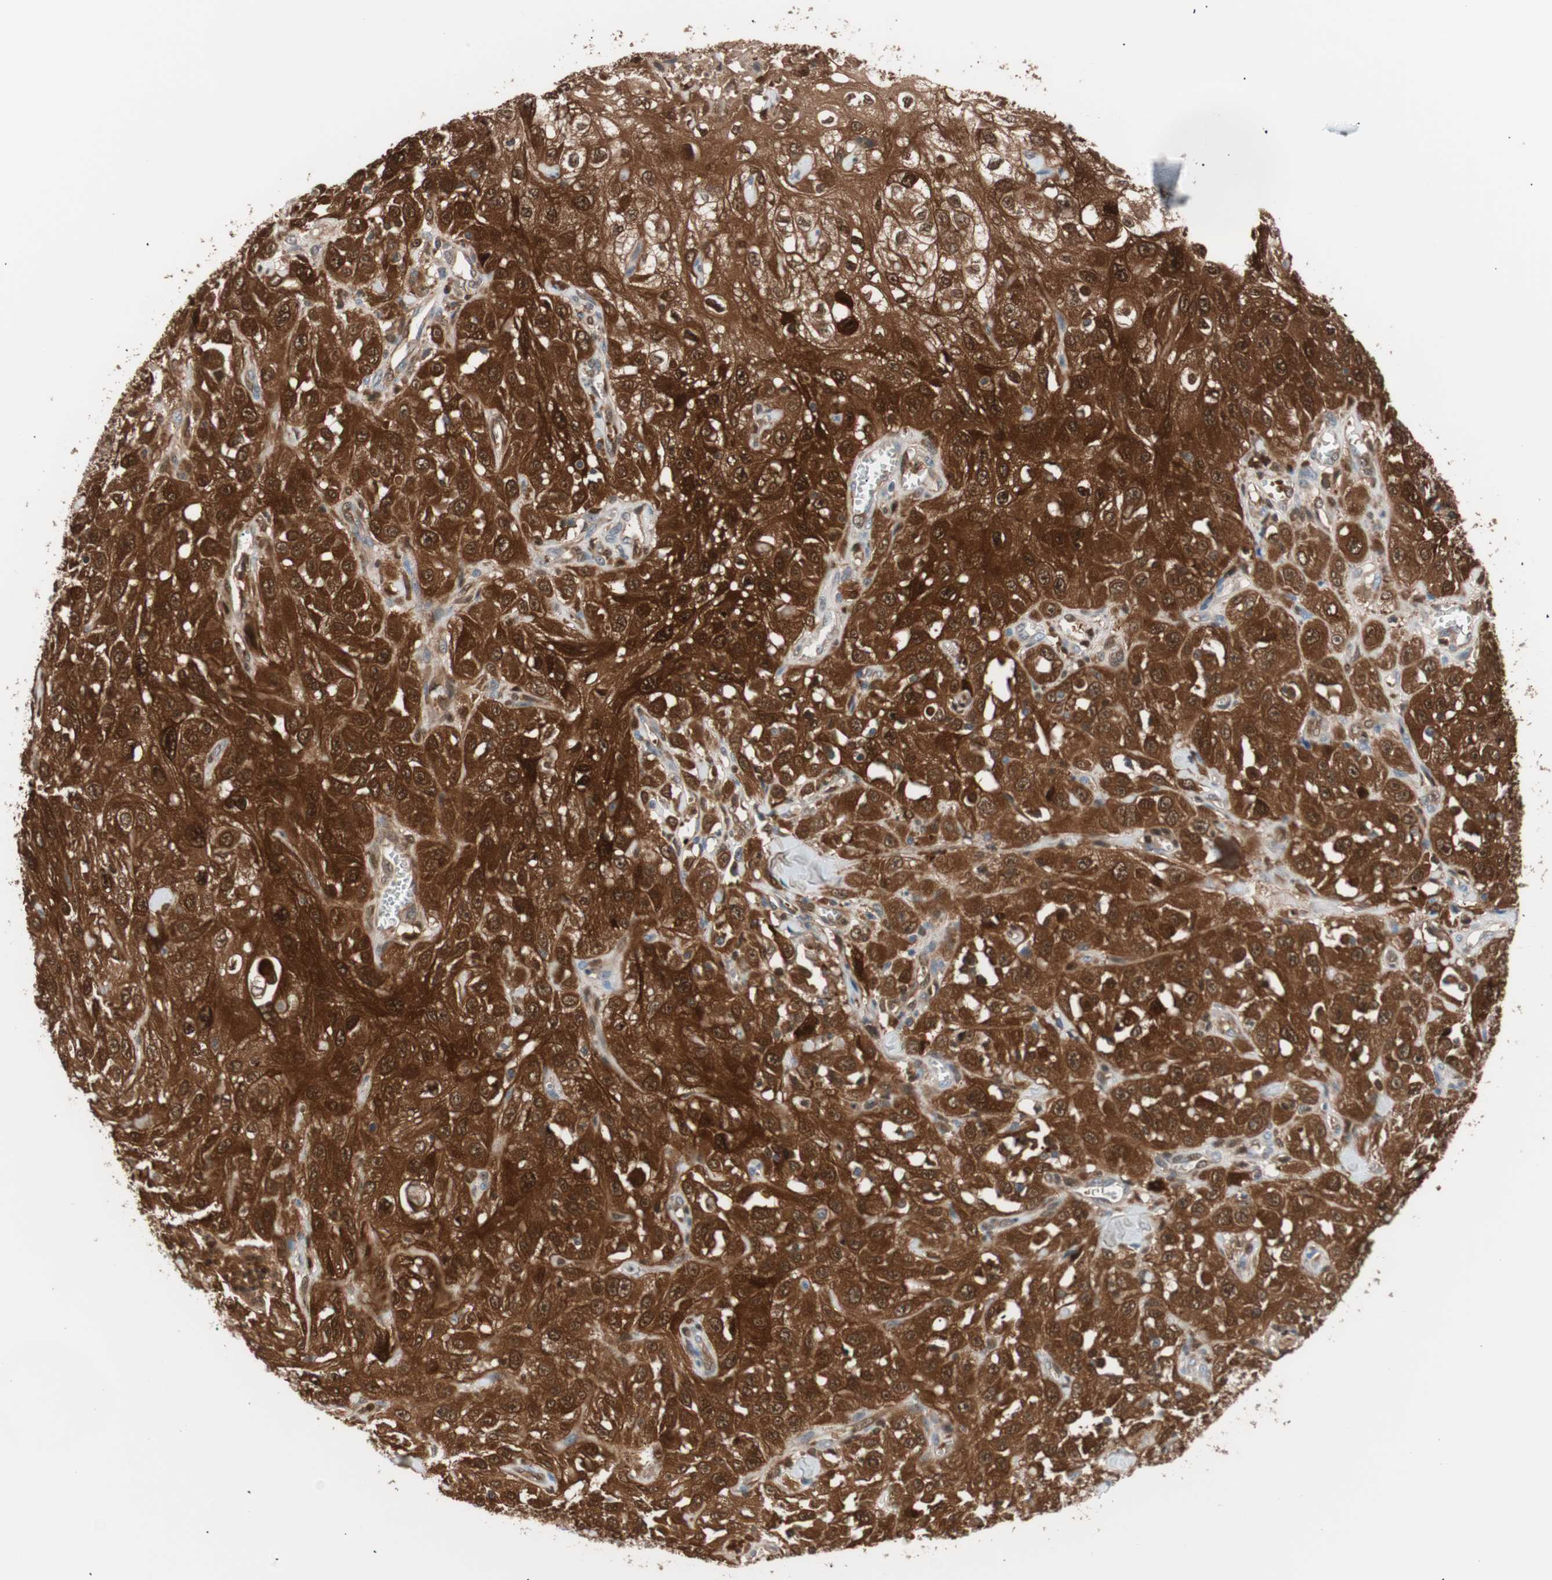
{"staining": {"intensity": "strong", "quantity": ">75%", "location": "cytoplasmic/membranous,nuclear"}, "tissue": "skin cancer", "cell_type": "Tumor cells", "image_type": "cancer", "snomed": [{"axis": "morphology", "description": "Squamous cell carcinoma, NOS"}, {"axis": "morphology", "description": "Squamous cell carcinoma, metastatic, NOS"}, {"axis": "topography", "description": "Skin"}, {"axis": "topography", "description": "Lymph node"}], "caption": "High-power microscopy captured an IHC micrograph of squamous cell carcinoma (skin), revealing strong cytoplasmic/membranous and nuclear staining in about >75% of tumor cells.", "gene": "IL18", "patient": {"sex": "male", "age": 75}}